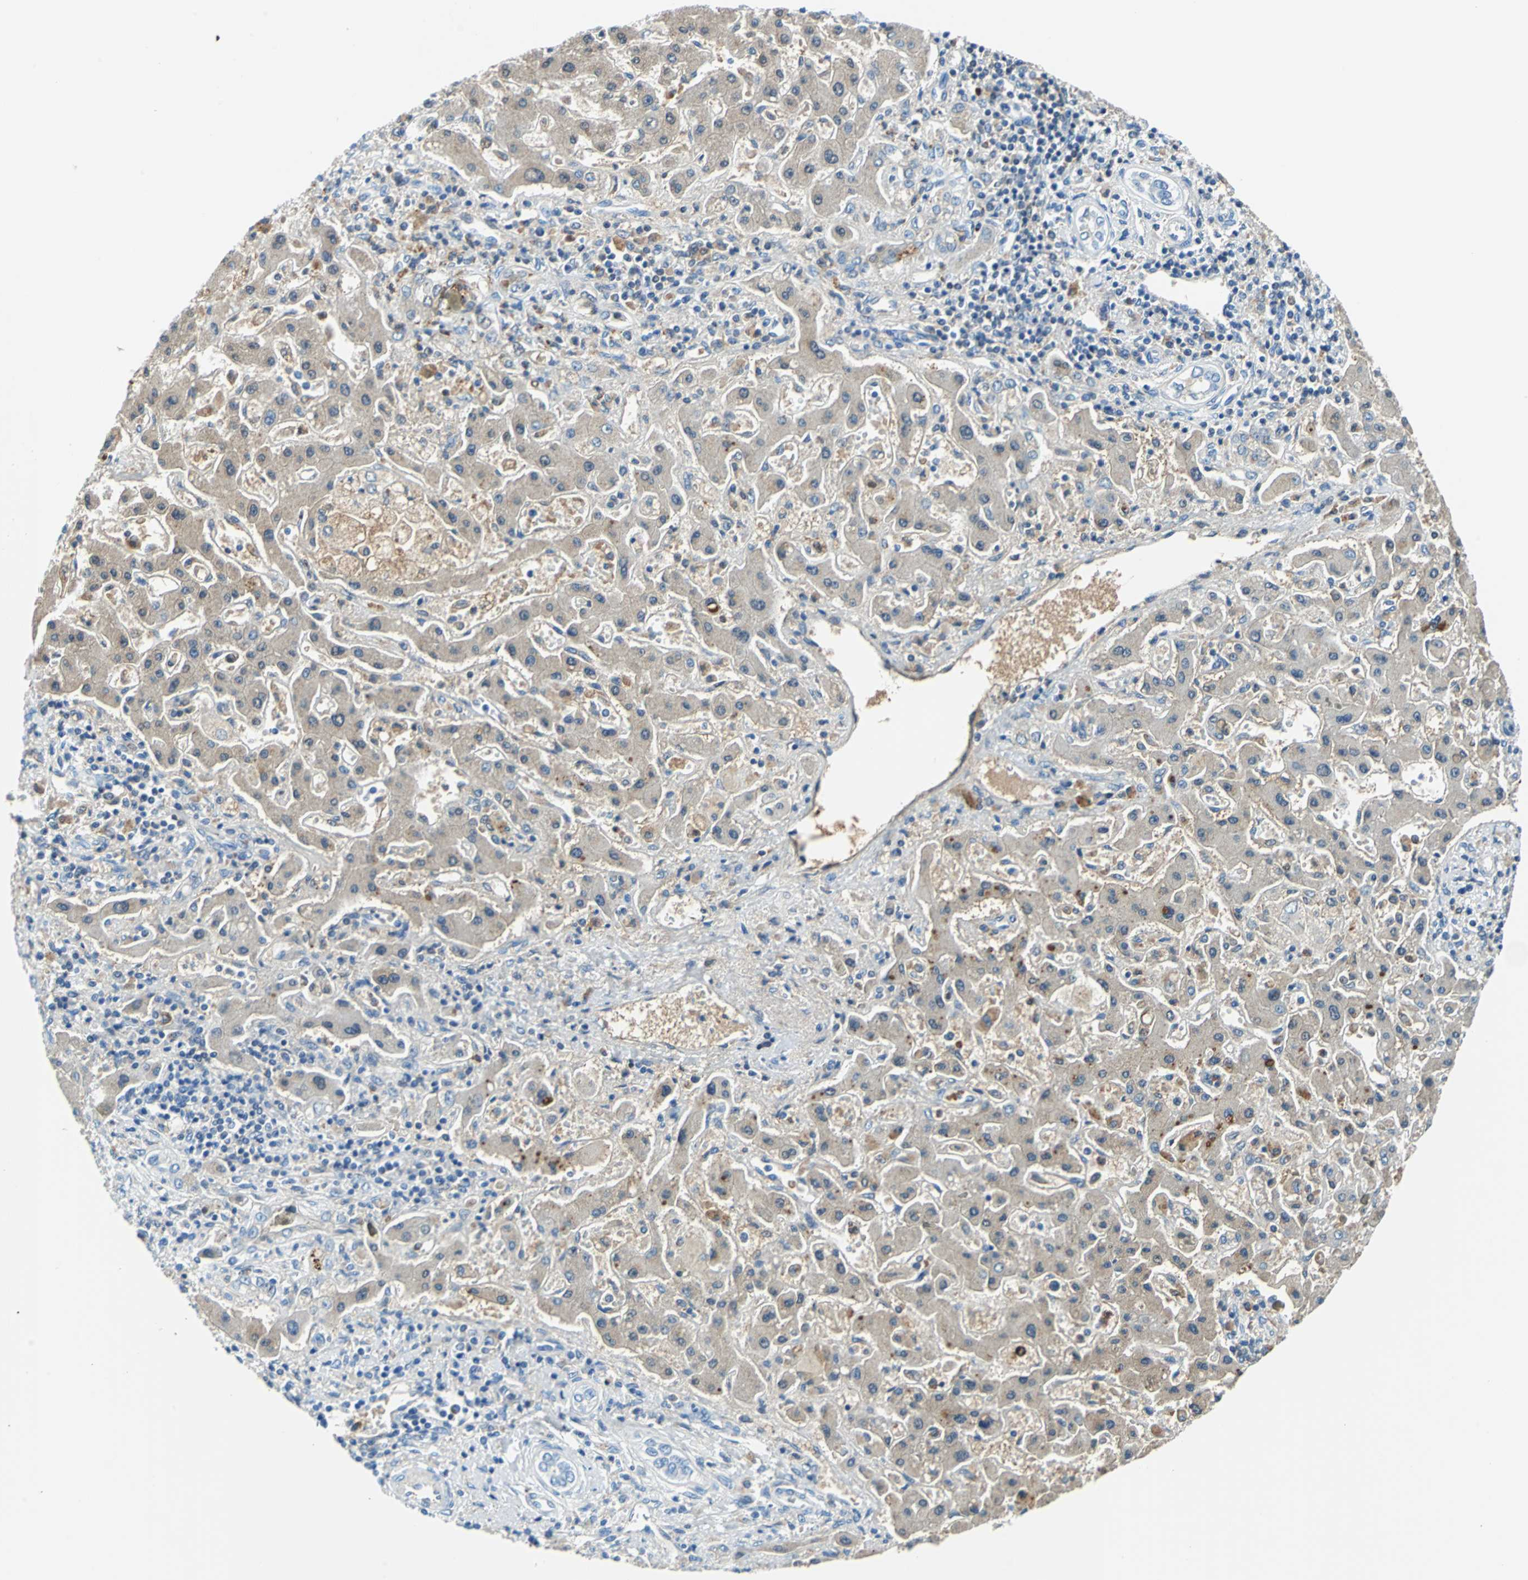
{"staining": {"intensity": "negative", "quantity": "none", "location": "none"}, "tissue": "liver cancer", "cell_type": "Tumor cells", "image_type": "cancer", "snomed": [{"axis": "morphology", "description": "Cholangiocarcinoma"}, {"axis": "topography", "description": "Liver"}], "caption": "A high-resolution histopathology image shows IHC staining of liver cholangiocarcinoma, which shows no significant staining in tumor cells.", "gene": "ALB", "patient": {"sex": "male", "age": 50}}